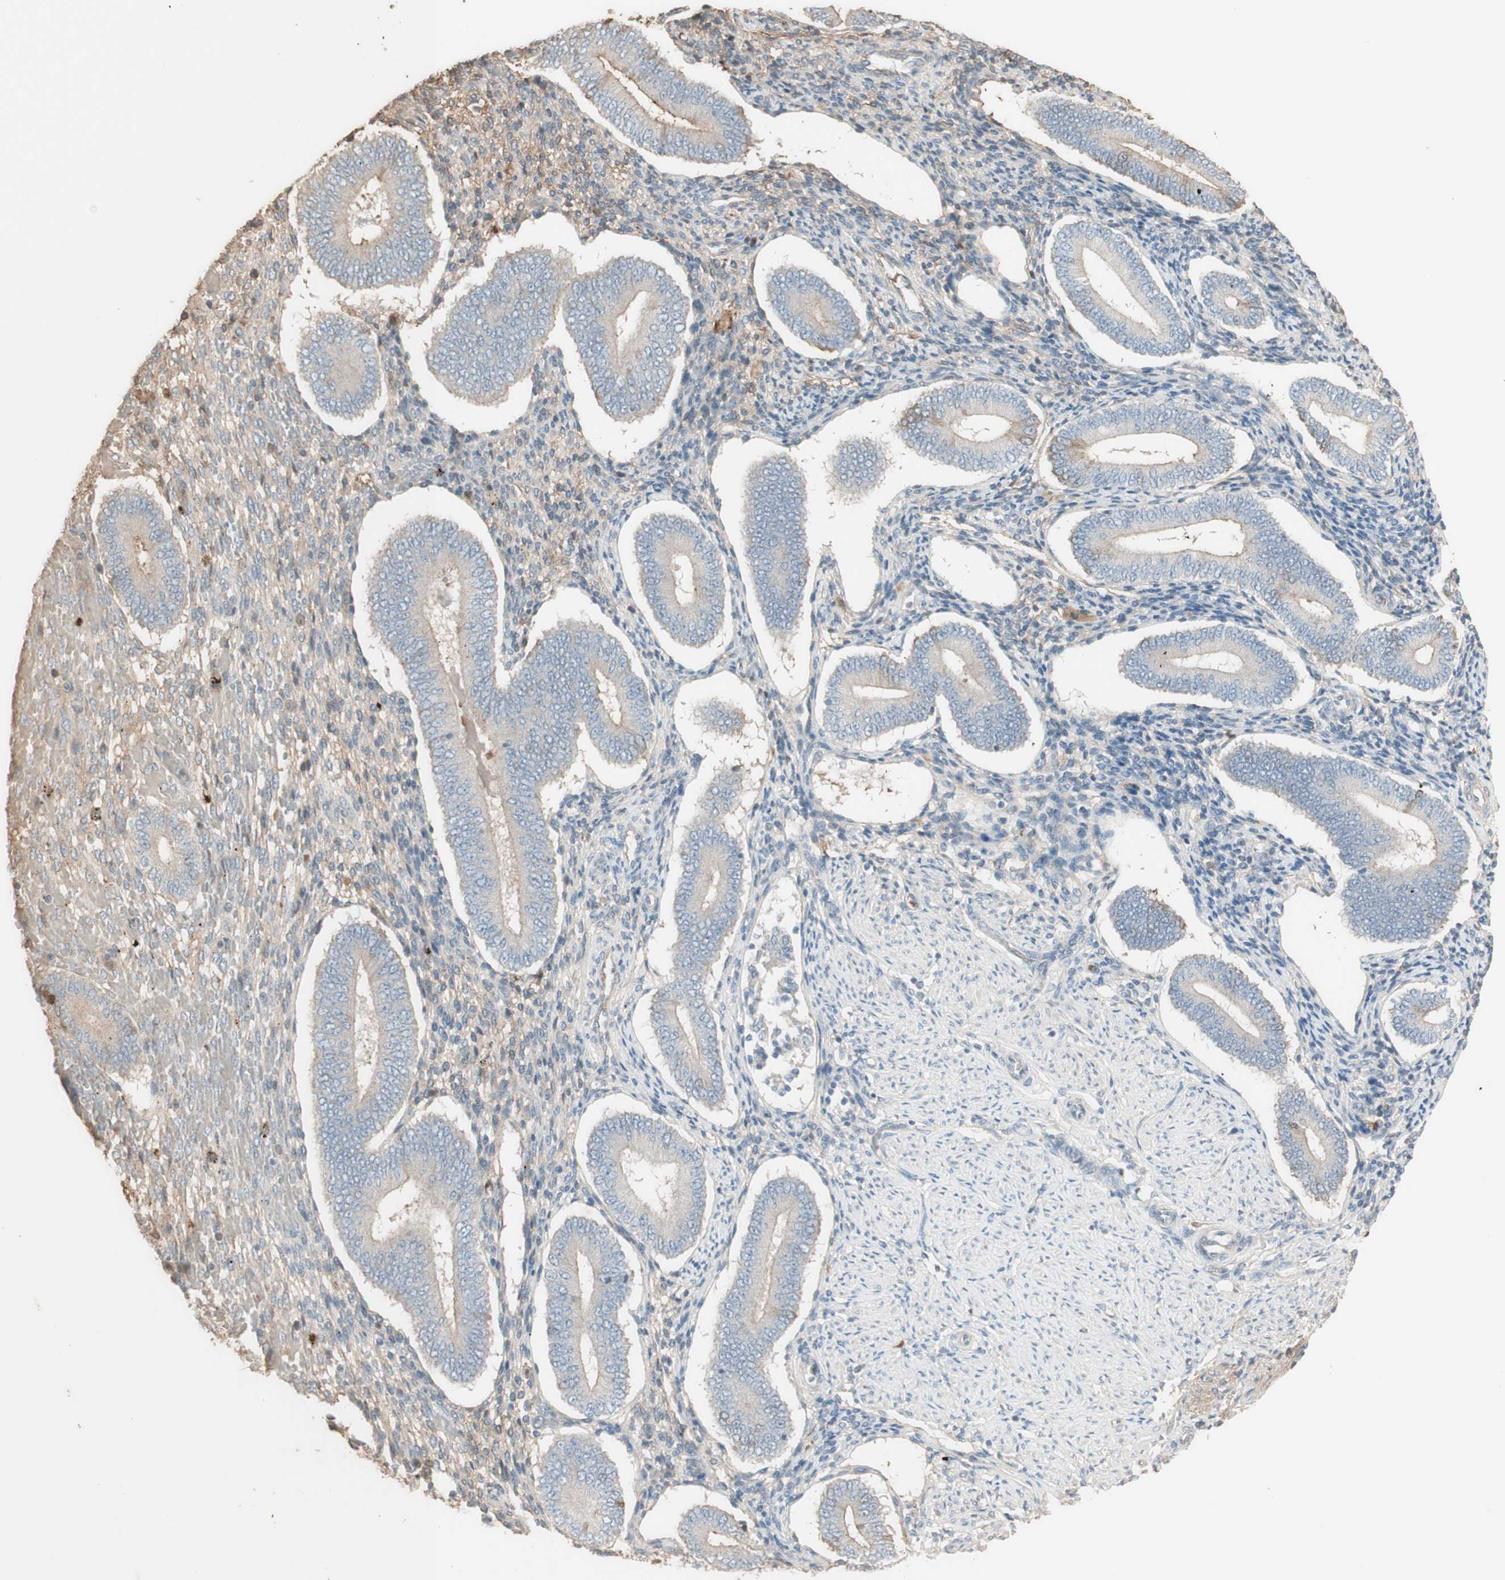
{"staining": {"intensity": "weak", "quantity": ">75%", "location": "cytoplasmic/membranous"}, "tissue": "endometrium", "cell_type": "Cells in endometrial stroma", "image_type": "normal", "snomed": [{"axis": "morphology", "description": "Normal tissue, NOS"}, {"axis": "topography", "description": "Endometrium"}], "caption": "Human endometrium stained with a brown dye shows weak cytoplasmic/membranous positive expression in approximately >75% of cells in endometrial stroma.", "gene": "IFNG", "patient": {"sex": "female", "age": 42}}